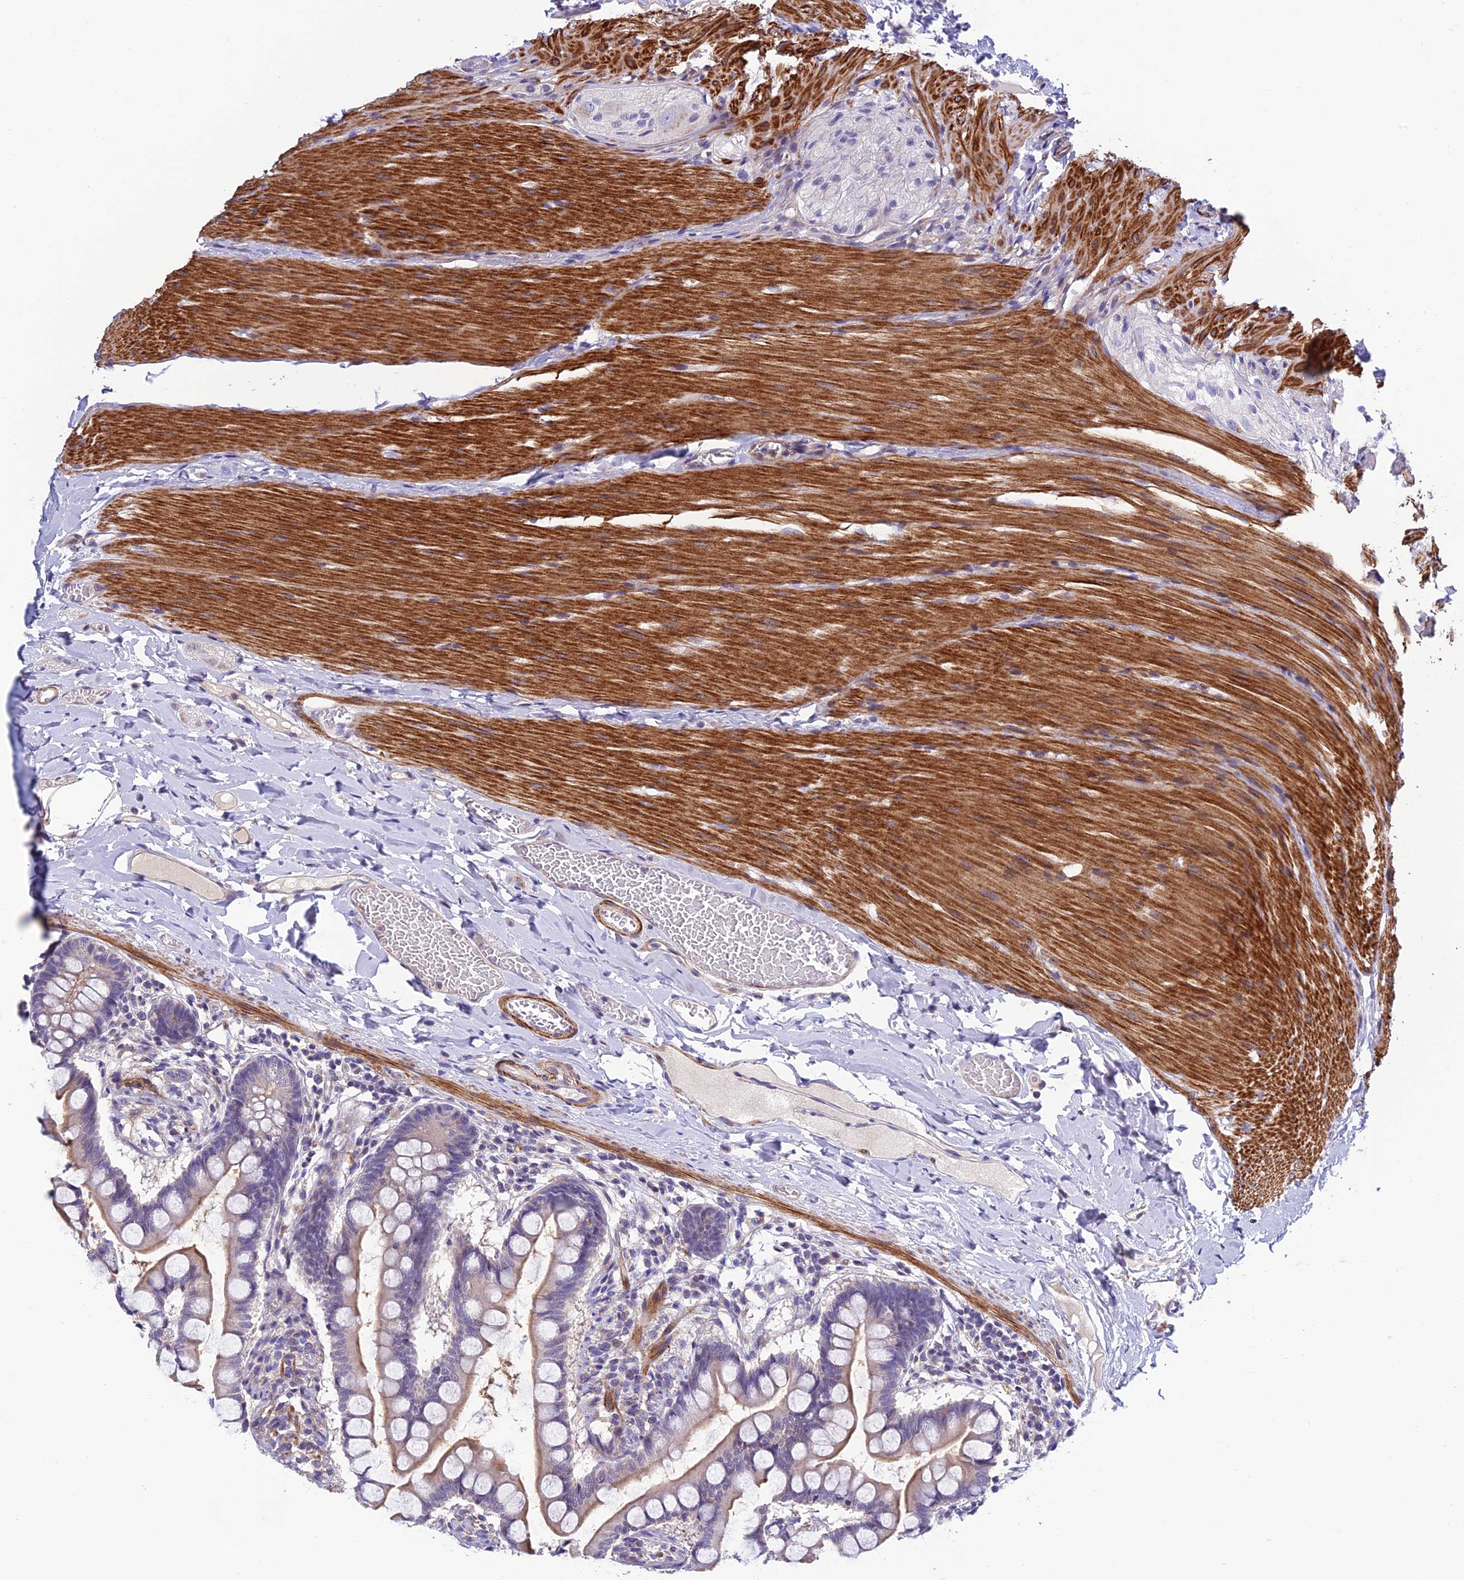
{"staining": {"intensity": "weak", "quantity": "25%-75%", "location": "cytoplasmic/membranous"}, "tissue": "small intestine", "cell_type": "Glandular cells", "image_type": "normal", "snomed": [{"axis": "morphology", "description": "Normal tissue, NOS"}, {"axis": "topography", "description": "Small intestine"}], "caption": "Immunohistochemistry (DAB) staining of unremarkable small intestine demonstrates weak cytoplasmic/membranous protein expression in about 25%-75% of glandular cells. The protein is shown in brown color, while the nuclei are stained blue.", "gene": "FAM178B", "patient": {"sex": "male", "age": 41}}